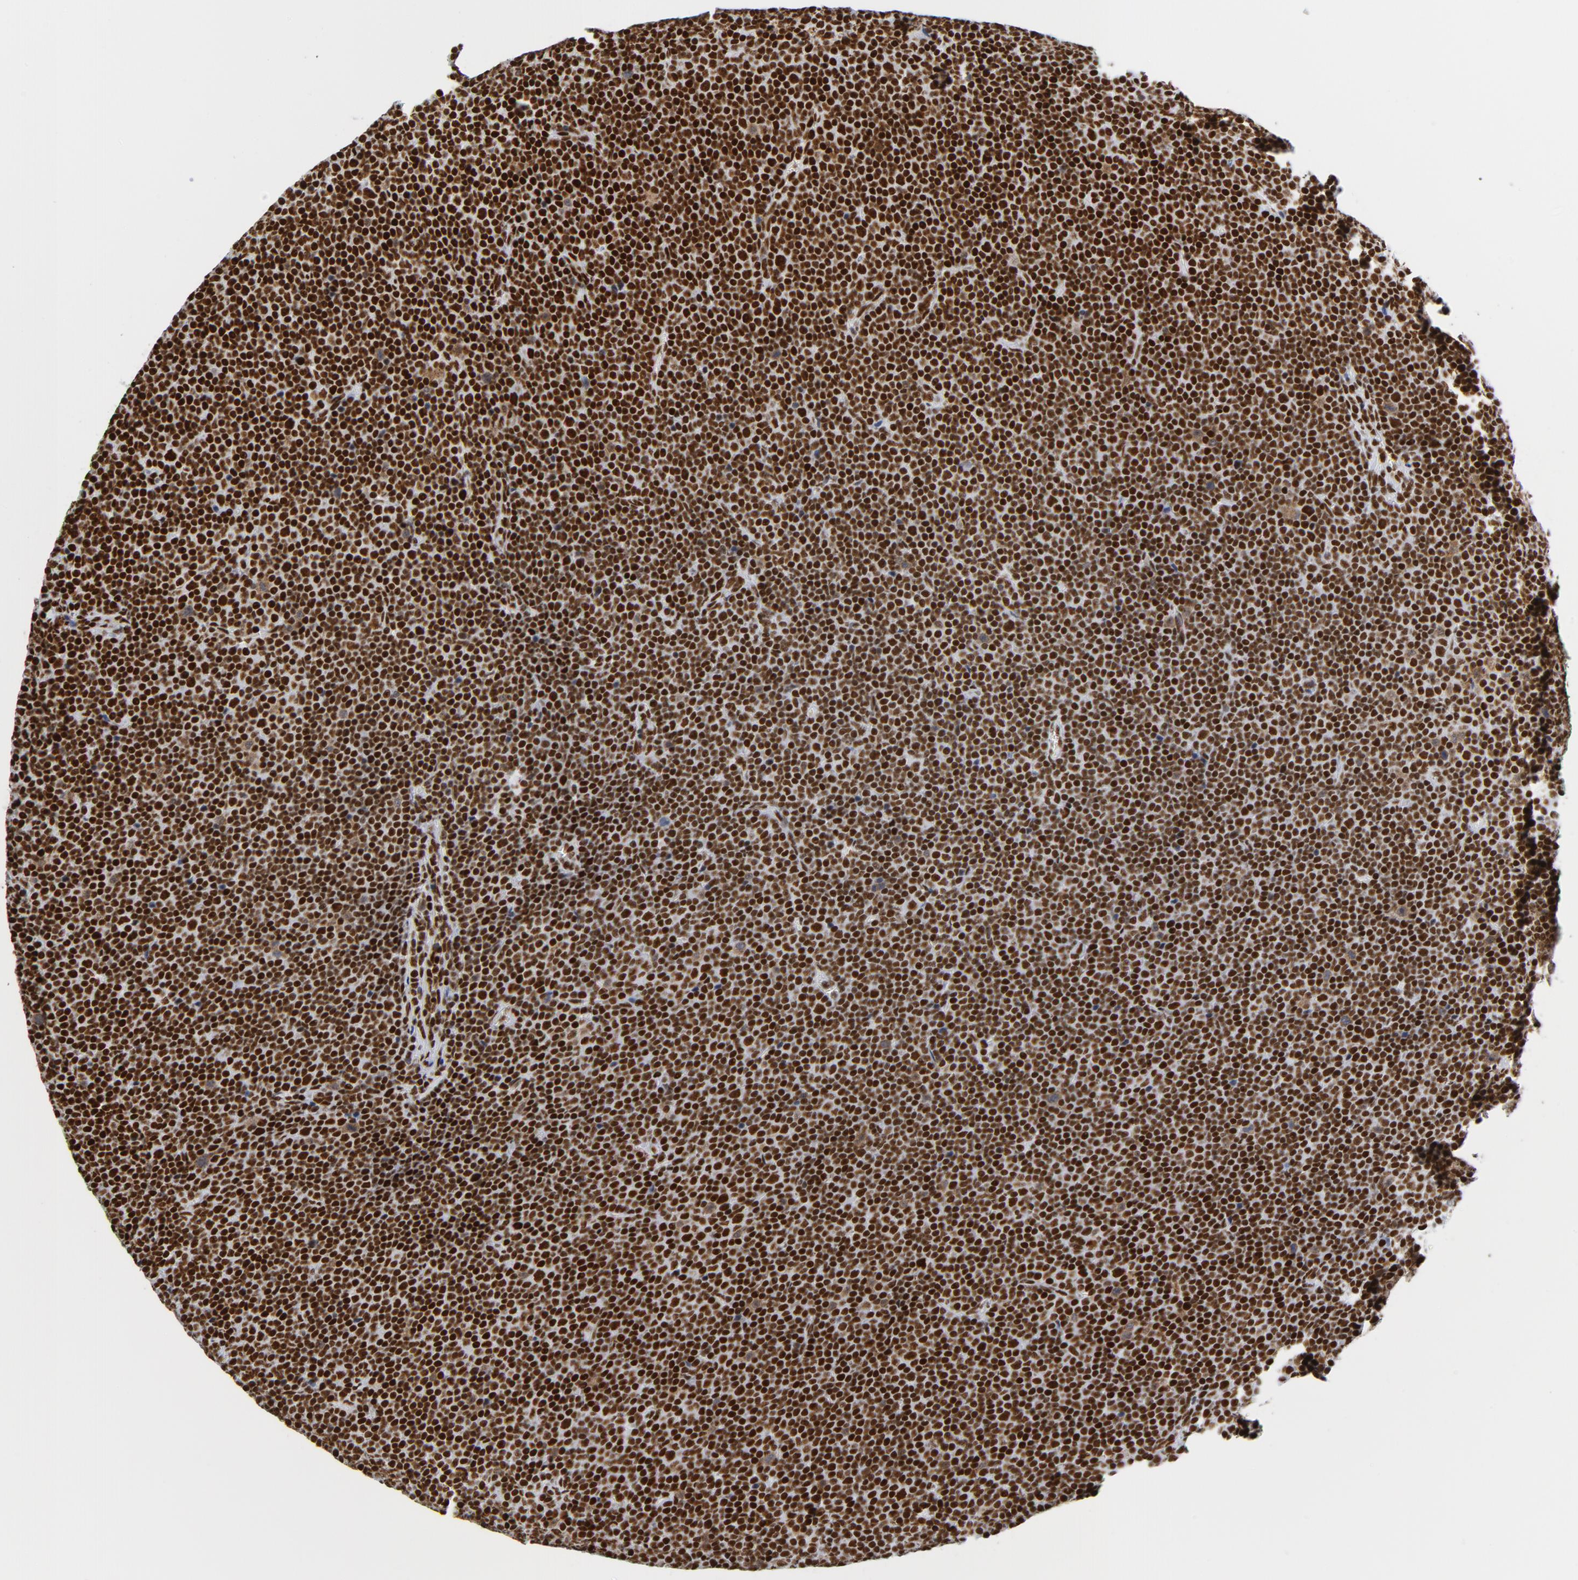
{"staining": {"intensity": "strong", "quantity": ">75%", "location": "nuclear"}, "tissue": "lymphoma", "cell_type": "Tumor cells", "image_type": "cancer", "snomed": [{"axis": "morphology", "description": "Malignant lymphoma, non-Hodgkin's type, Low grade"}, {"axis": "topography", "description": "Lymph node"}], "caption": "IHC of human lymphoma shows high levels of strong nuclear expression in approximately >75% of tumor cells.", "gene": "XRCC5", "patient": {"sex": "female", "age": 67}}